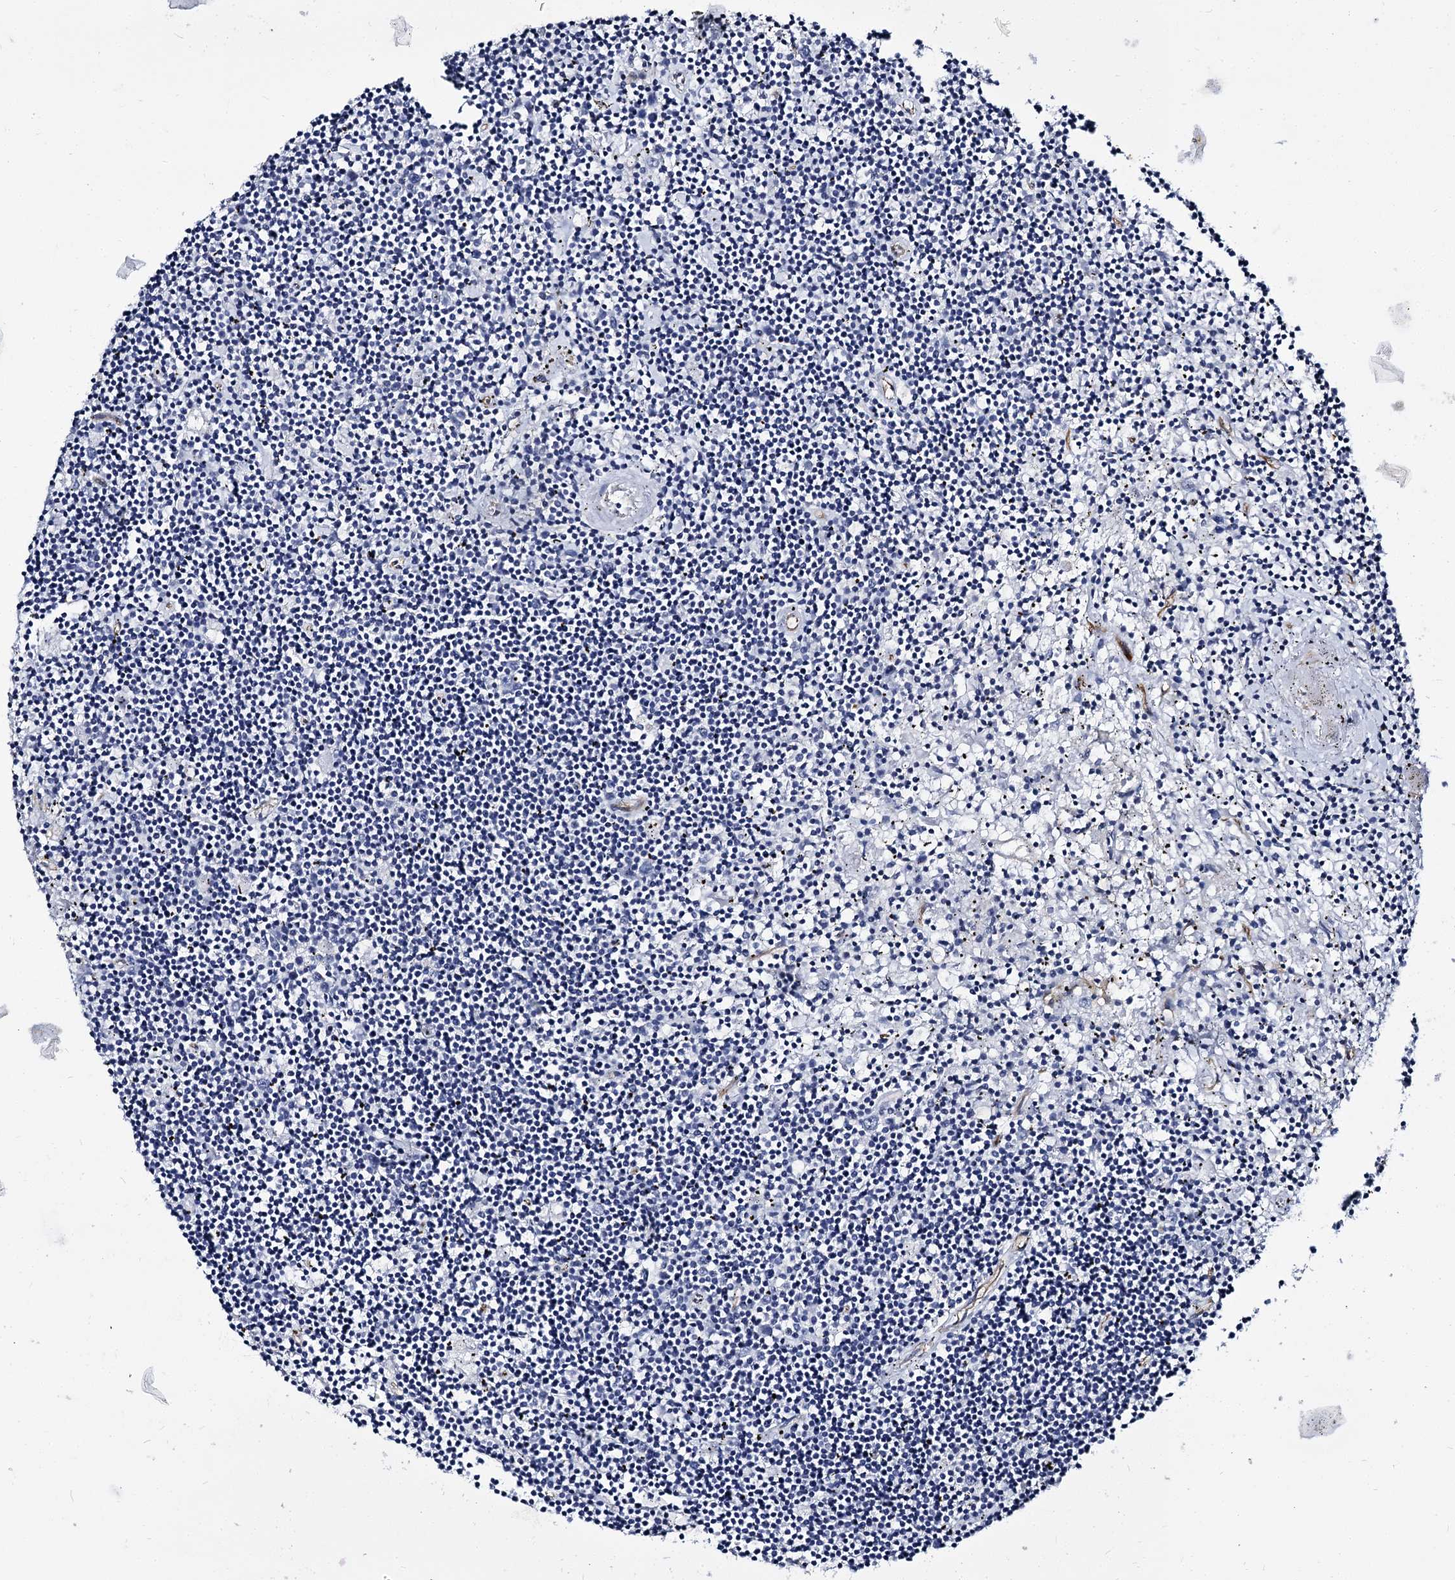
{"staining": {"intensity": "negative", "quantity": "none", "location": "none"}, "tissue": "lymphoma", "cell_type": "Tumor cells", "image_type": "cancer", "snomed": [{"axis": "morphology", "description": "Malignant lymphoma, non-Hodgkin's type, Low grade"}, {"axis": "topography", "description": "Spleen"}], "caption": "This is a image of immunohistochemistry (IHC) staining of malignant lymphoma, non-Hodgkin's type (low-grade), which shows no staining in tumor cells.", "gene": "CBFB", "patient": {"sex": "male", "age": 76}}